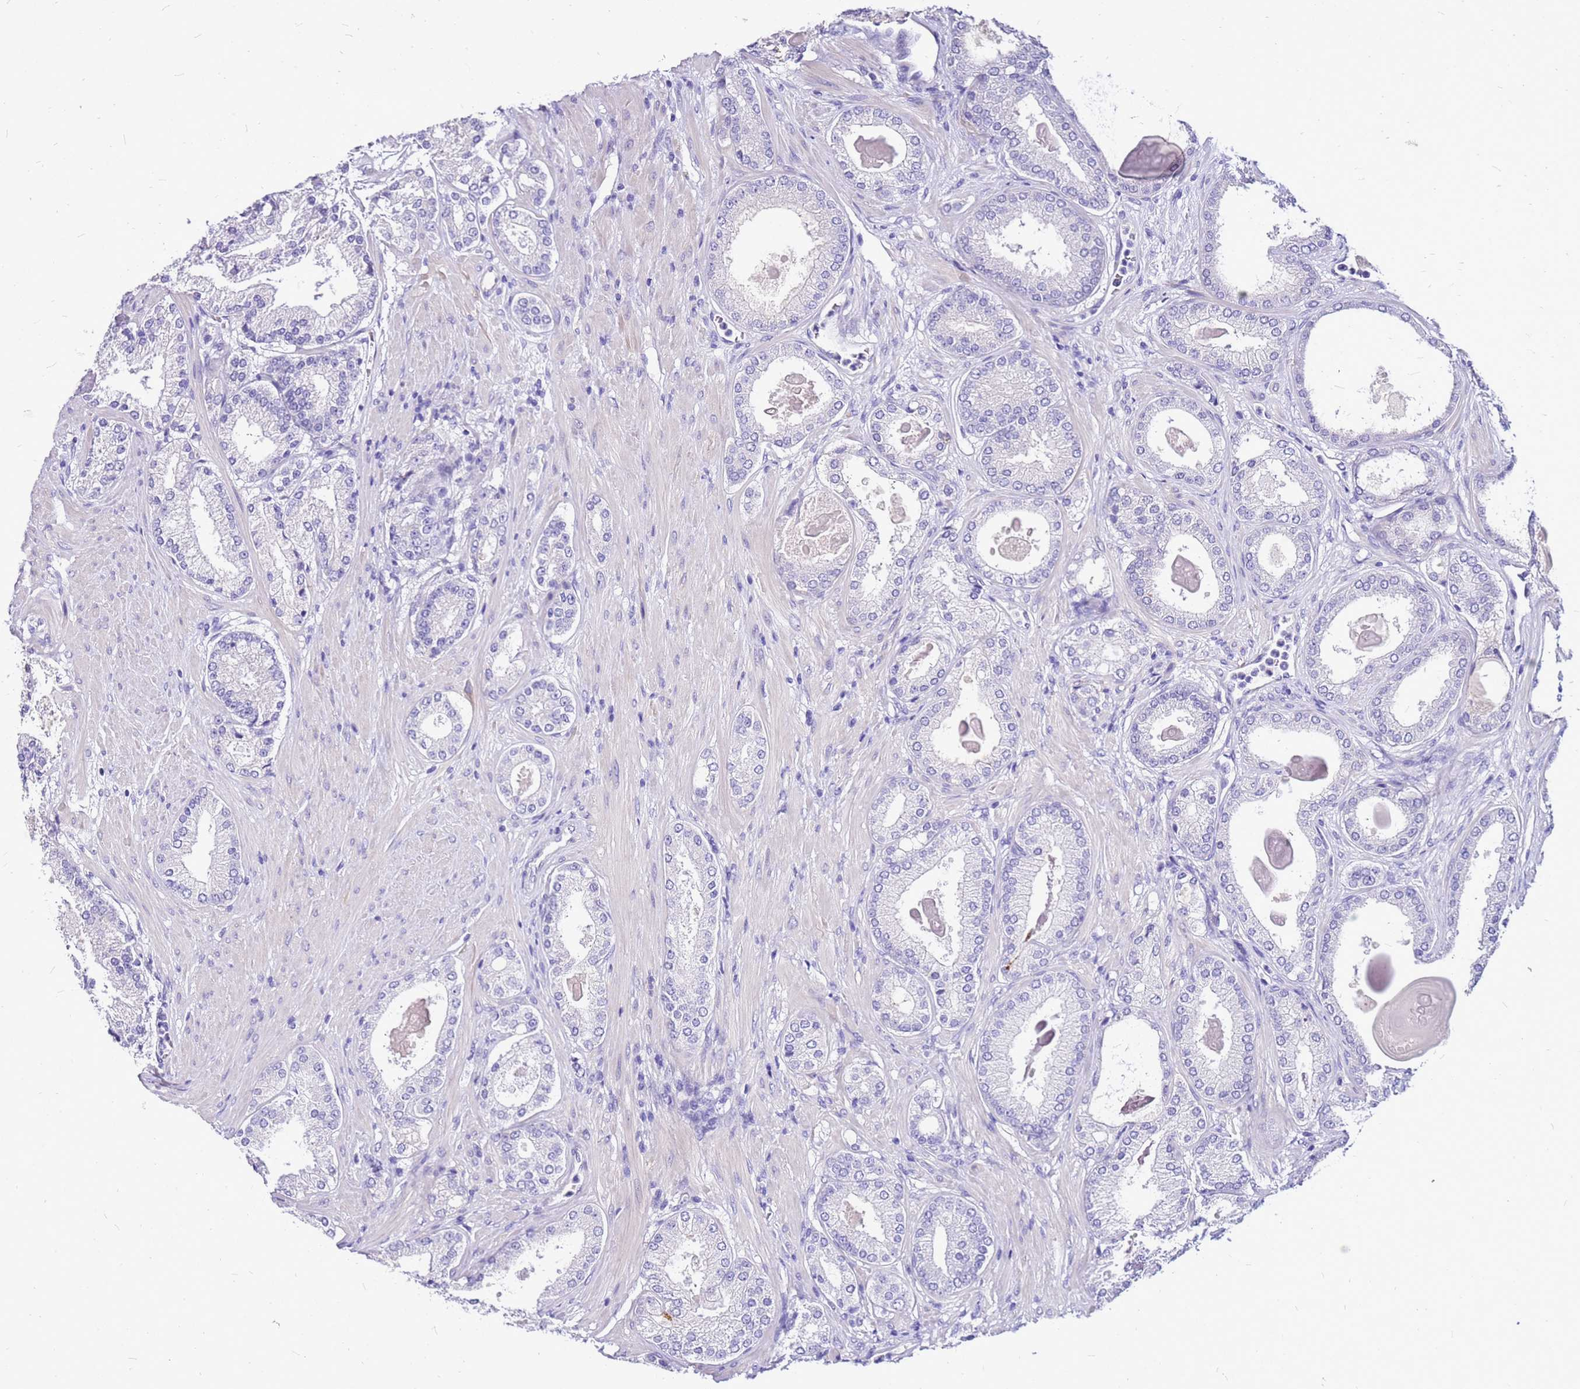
{"staining": {"intensity": "negative", "quantity": "none", "location": "none"}, "tissue": "prostate cancer", "cell_type": "Tumor cells", "image_type": "cancer", "snomed": [{"axis": "morphology", "description": "Adenocarcinoma, Low grade"}, {"axis": "topography", "description": "Prostate"}], "caption": "DAB immunohistochemical staining of human prostate adenocarcinoma (low-grade) shows no significant expression in tumor cells.", "gene": "DCDC2B", "patient": {"sex": "male", "age": 59}}